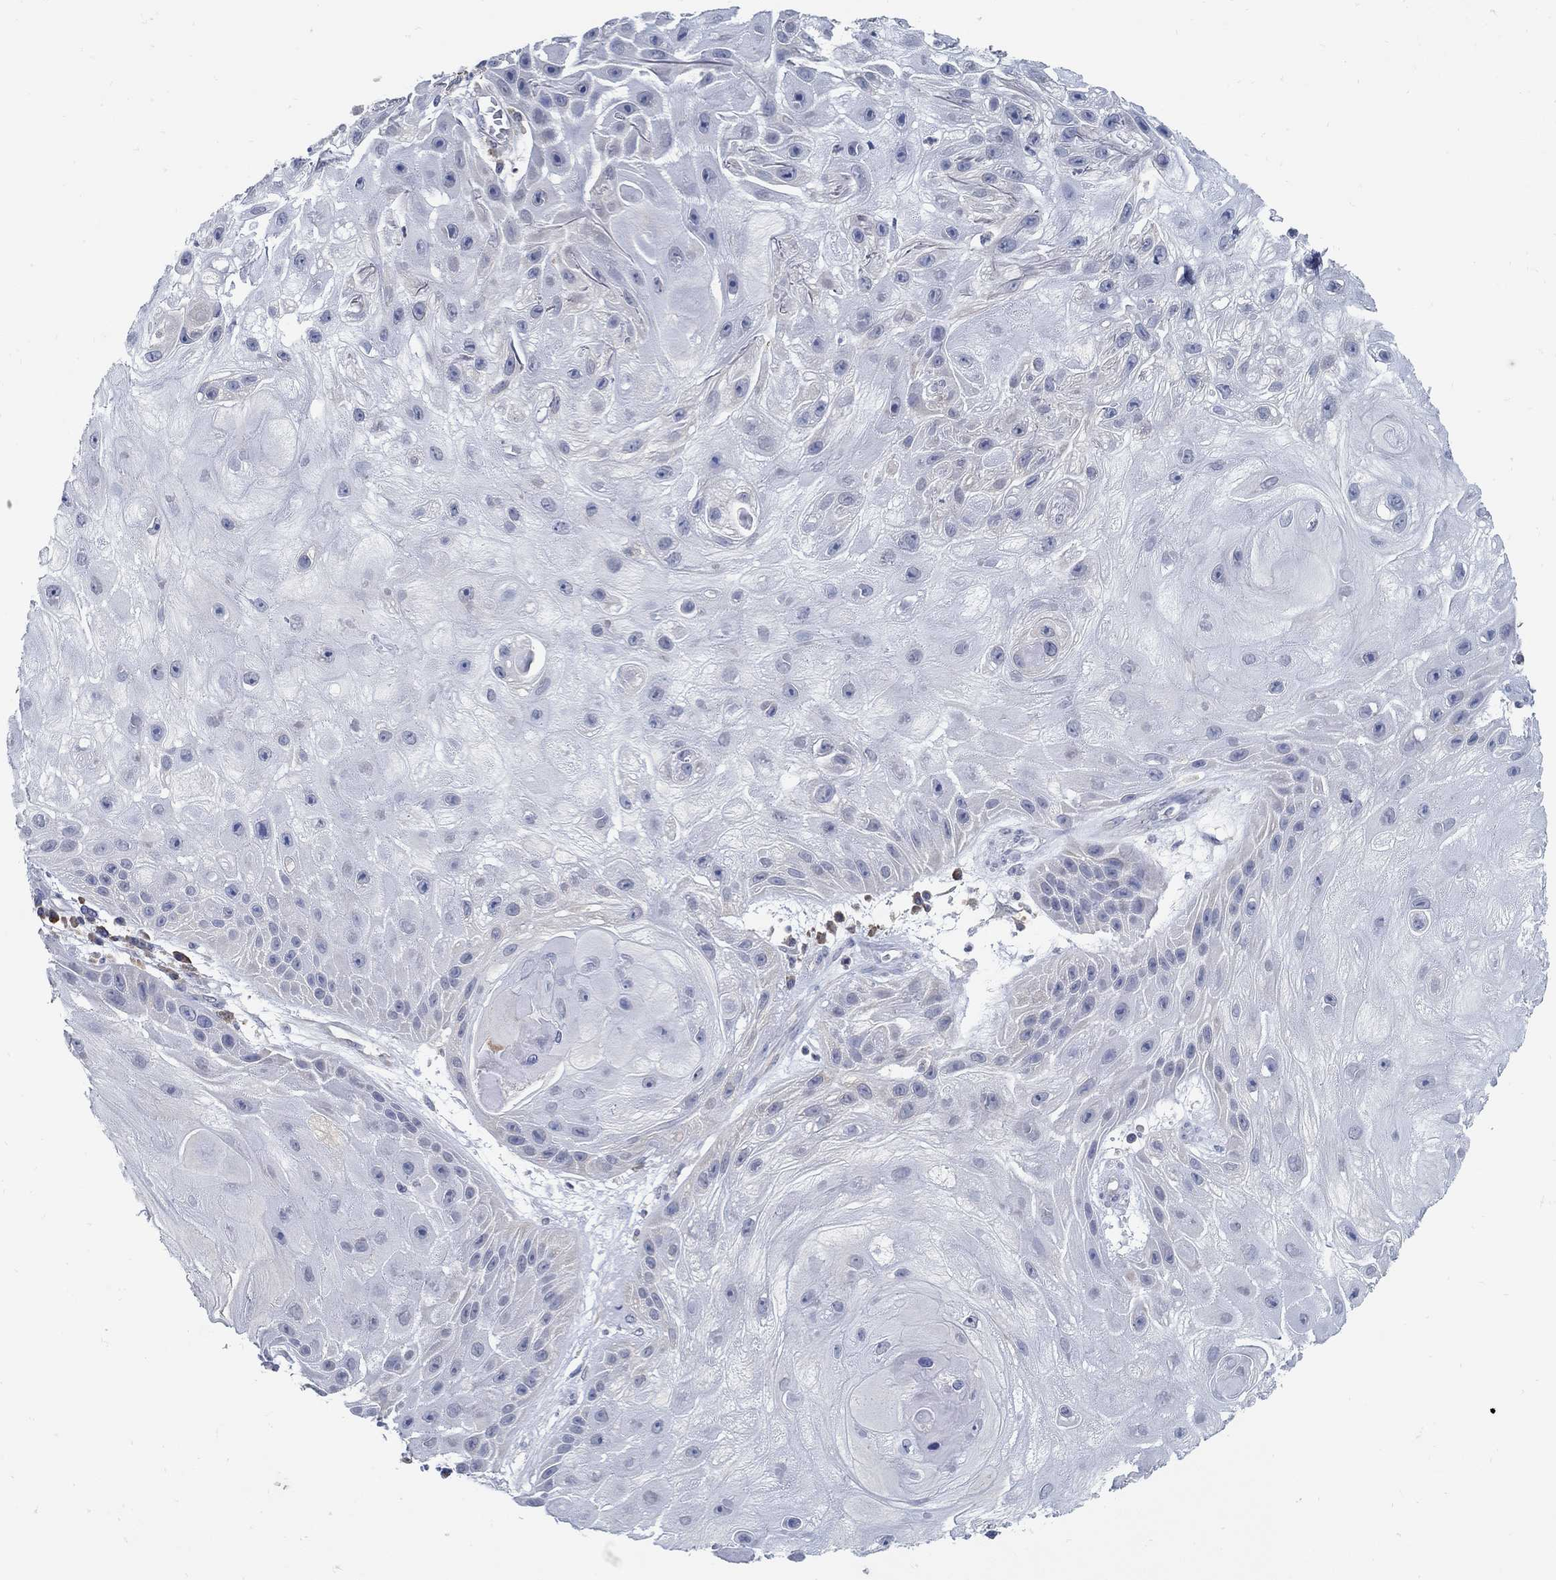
{"staining": {"intensity": "negative", "quantity": "none", "location": "none"}, "tissue": "skin cancer", "cell_type": "Tumor cells", "image_type": "cancer", "snomed": [{"axis": "morphology", "description": "Normal tissue, NOS"}, {"axis": "morphology", "description": "Squamous cell carcinoma, NOS"}, {"axis": "topography", "description": "Skin"}], "caption": "Tumor cells show no significant protein staining in squamous cell carcinoma (skin).", "gene": "PCDH11X", "patient": {"sex": "male", "age": 79}}